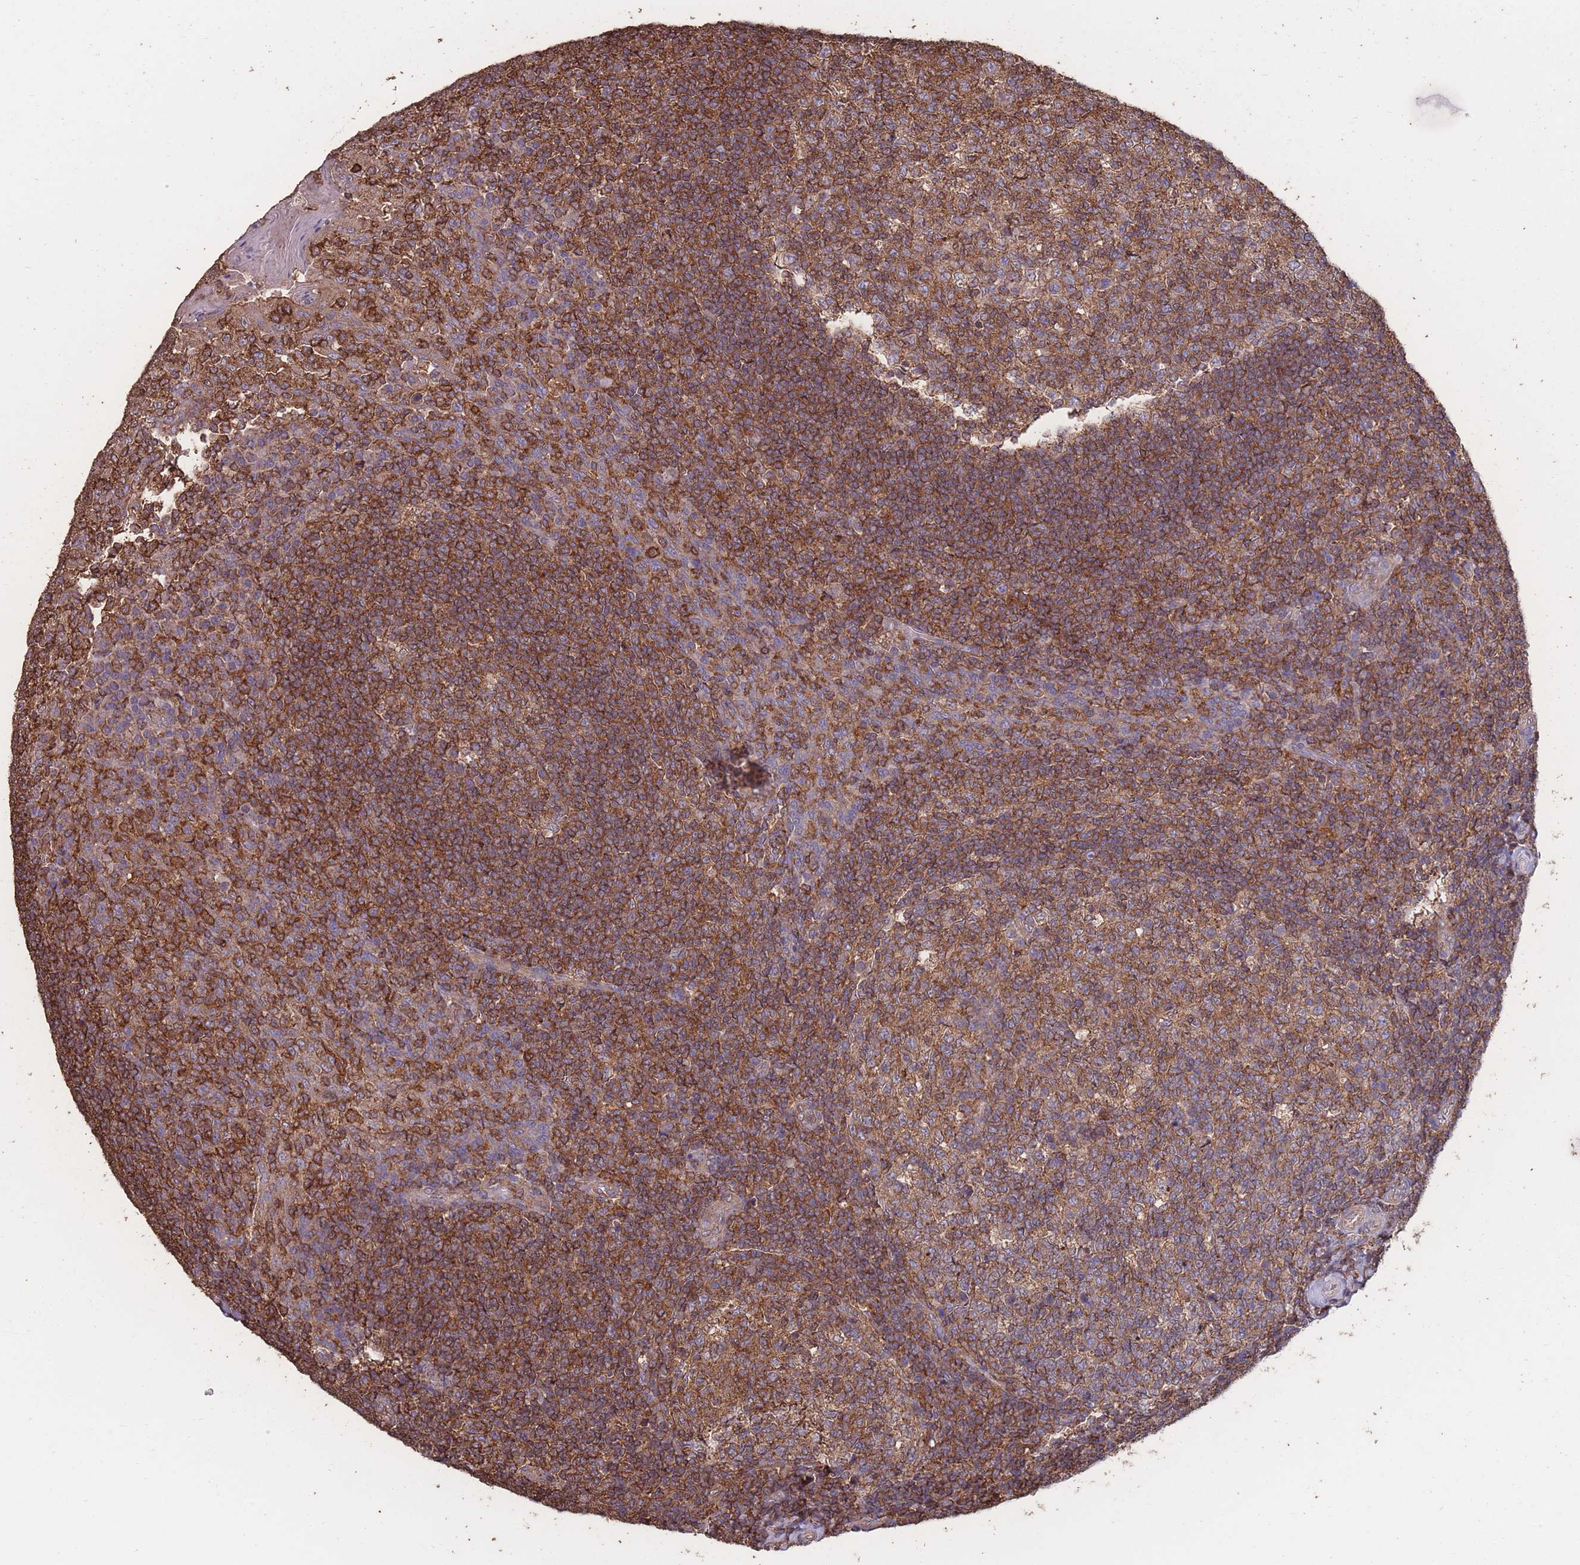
{"staining": {"intensity": "moderate", "quantity": ">75%", "location": "cytoplasmic/membranous"}, "tissue": "tonsil", "cell_type": "Germinal center cells", "image_type": "normal", "snomed": [{"axis": "morphology", "description": "Normal tissue, NOS"}, {"axis": "topography", "description": "Tonsil"}], "caption": "The micrograph displays a brown stain indicating the presence of a protein in the cytoplasmic/membranous of germinal center cells in tonsil.", "gene": "NUDT21", "patient": {"sex": "female", "age": 19}}